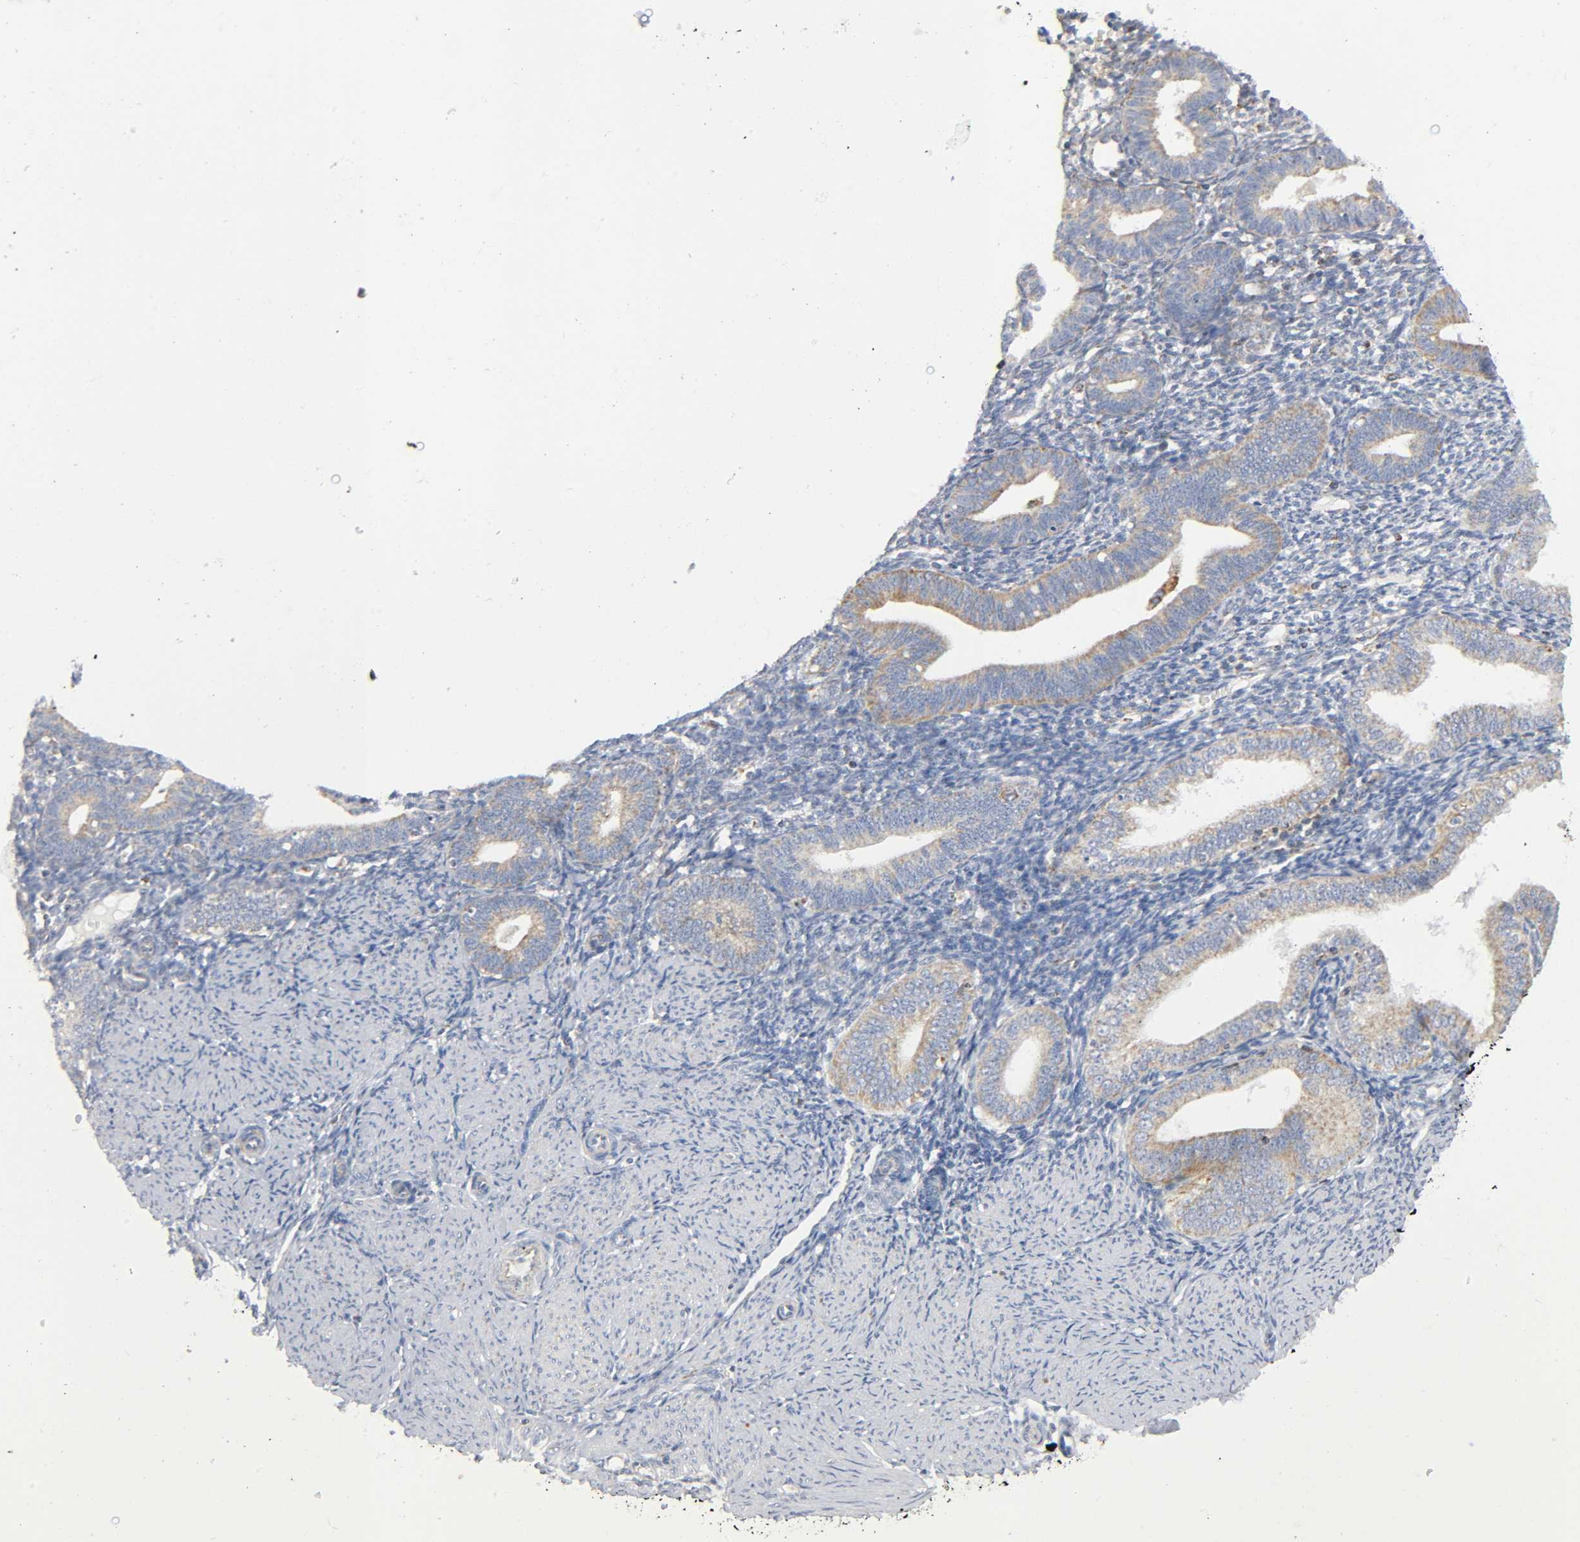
{"staining": {"intensity": "negative", "quantity": "none", "location": "none"}, "tissue": "endometrium", "cell_type": "Cells in endometrial stroma", "image_type": "normal", "snomed": [{"axis": "morphology", "description": "Normal tissue, NOS"}, {"axis": "topography", "description": "Endometrium"}], "caption": "DAB immunohistochemical staining of unremarkable endometrium demonstrates no significant positivity in cells in endometrial stroma. (DAB IHC visualized using brightfield microscopy, high magnification).", "gene": "BAK1", "patient": {"sex": "female", "age": 61}}